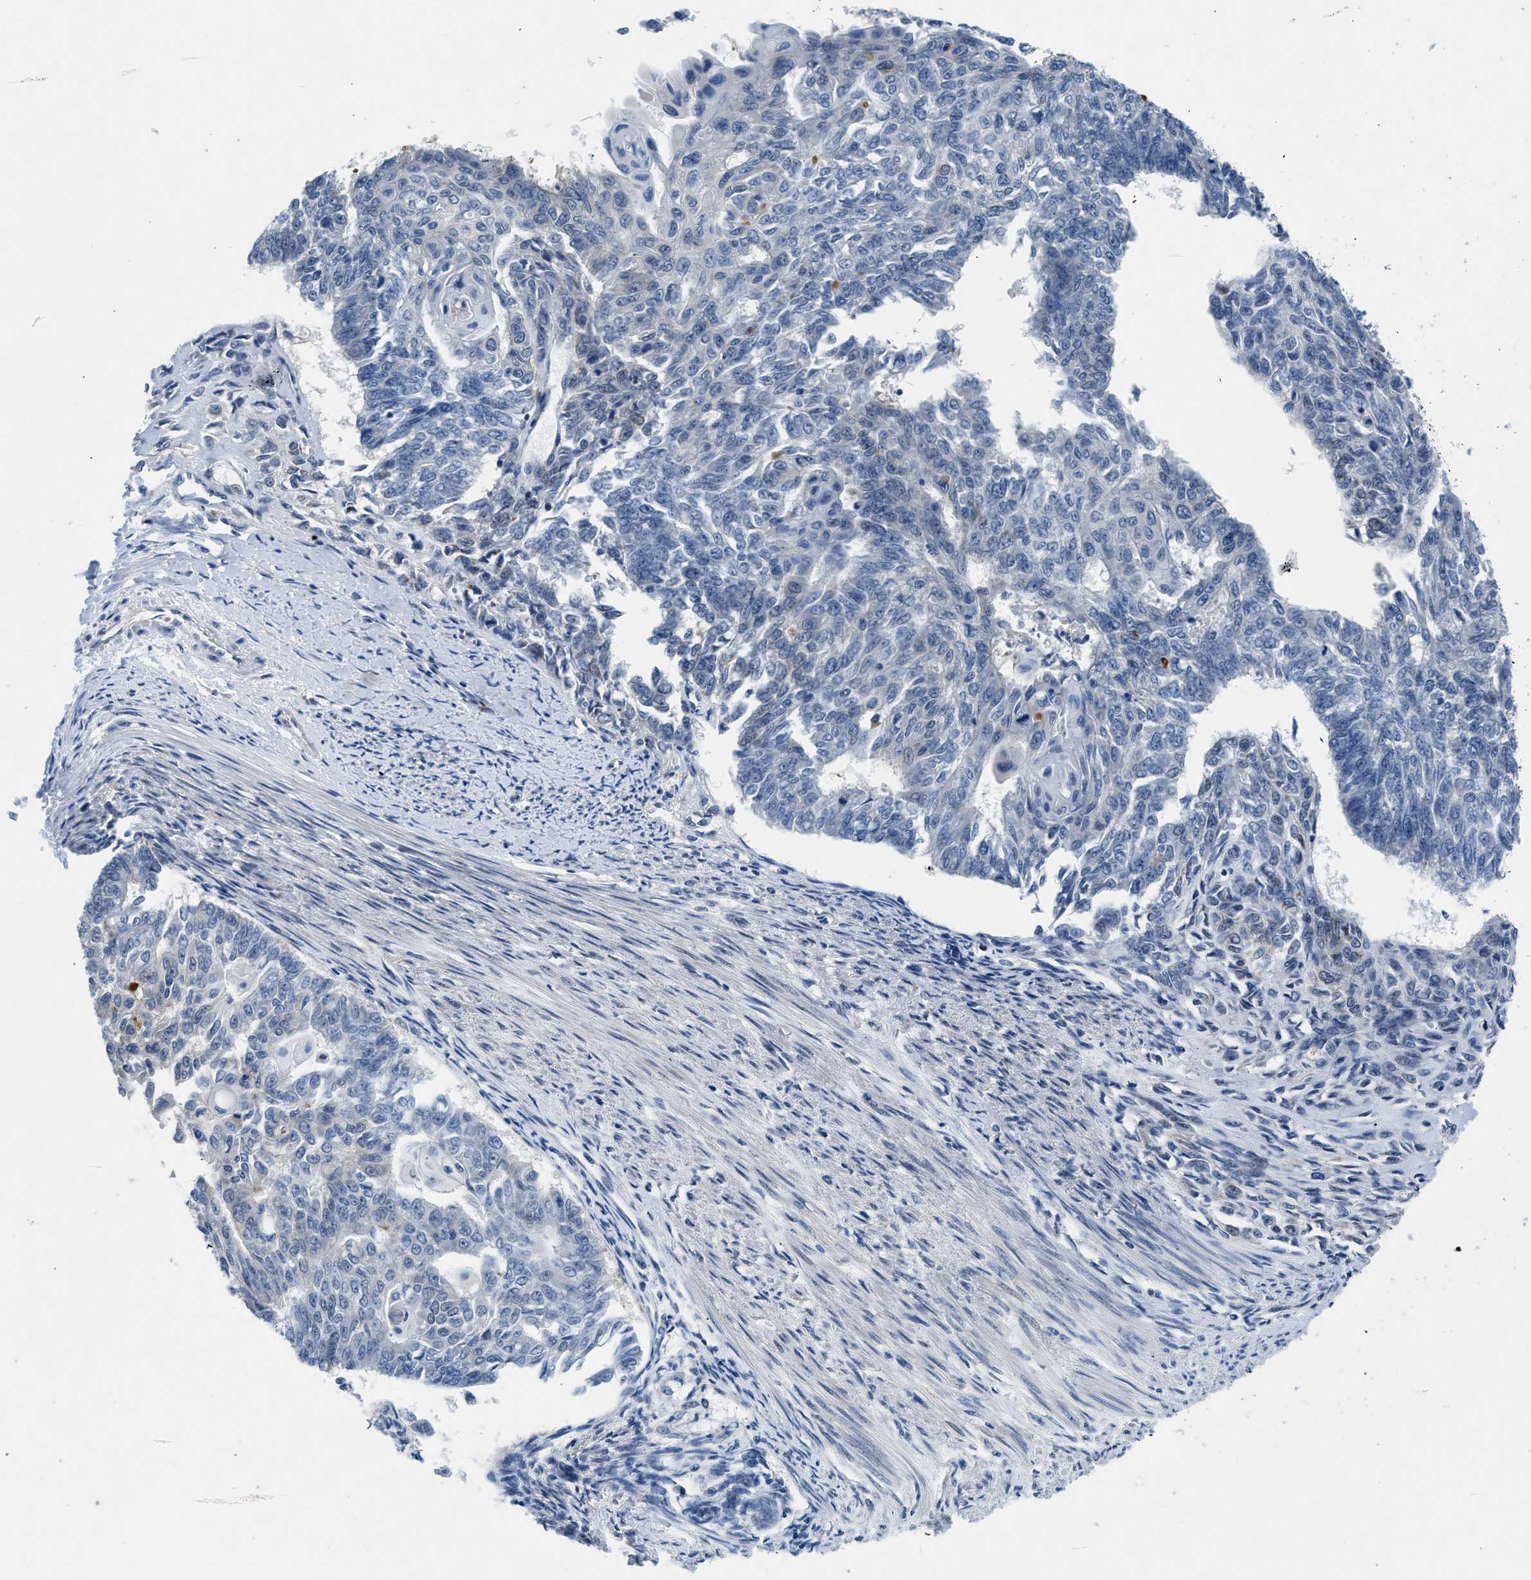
{"staining": {"intensity": "negative", "quantity": "none", "location": "none"}, "tissue": "endometrial cancer", "cell_type": "Tumor cells", "image_type": "cancer", "snomed": [{"axis": "morphology", "description": "Adenocarcinoma, NOS"}, {"axis": "topography", "description": "Endometrium"}], "caption": "The immunohistochemistry (IHC) image has no significant expression in tumor cells of endometrial cancer tissue.", "gene": "COPS2", "patient": {"sex": "female", "age": 32}}